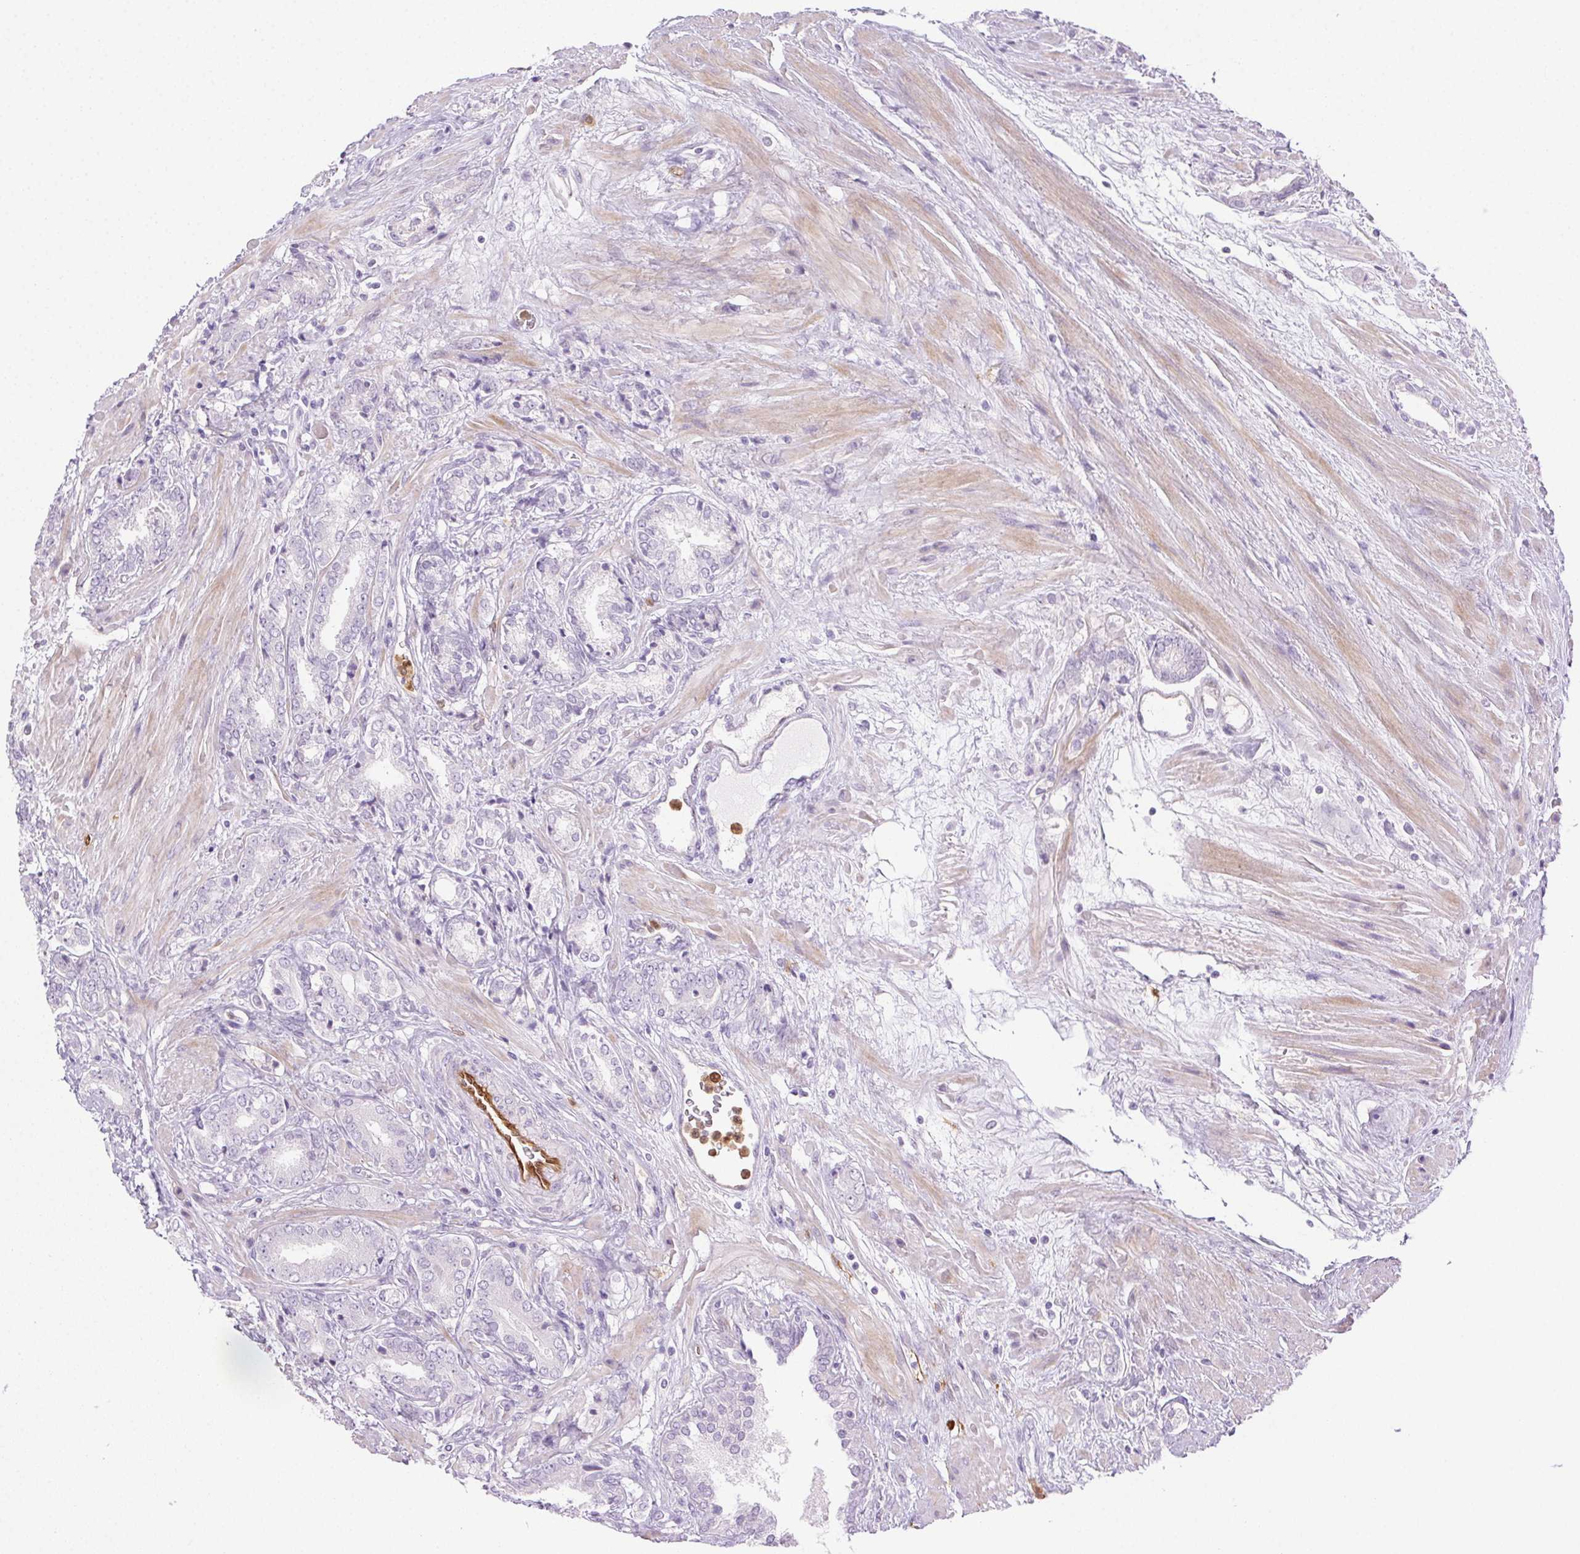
{"staining": {"intensity": "negative", "quantity": "none", "location": "none"}, "tissue": "prostate cancer", "cell_type": "Tumor cells", "image_type": "cancer", "snomed": [{"axis": "morphology", "description": "Adenocarcinoma, High grade"}, {"axis": "topography", "description": "Prostate"}], "caption": "There is no significant expression in tumor cells of prostate cancer.", "gene": "TMEM45A", "patient": {"sex": "male", "age": 56}}